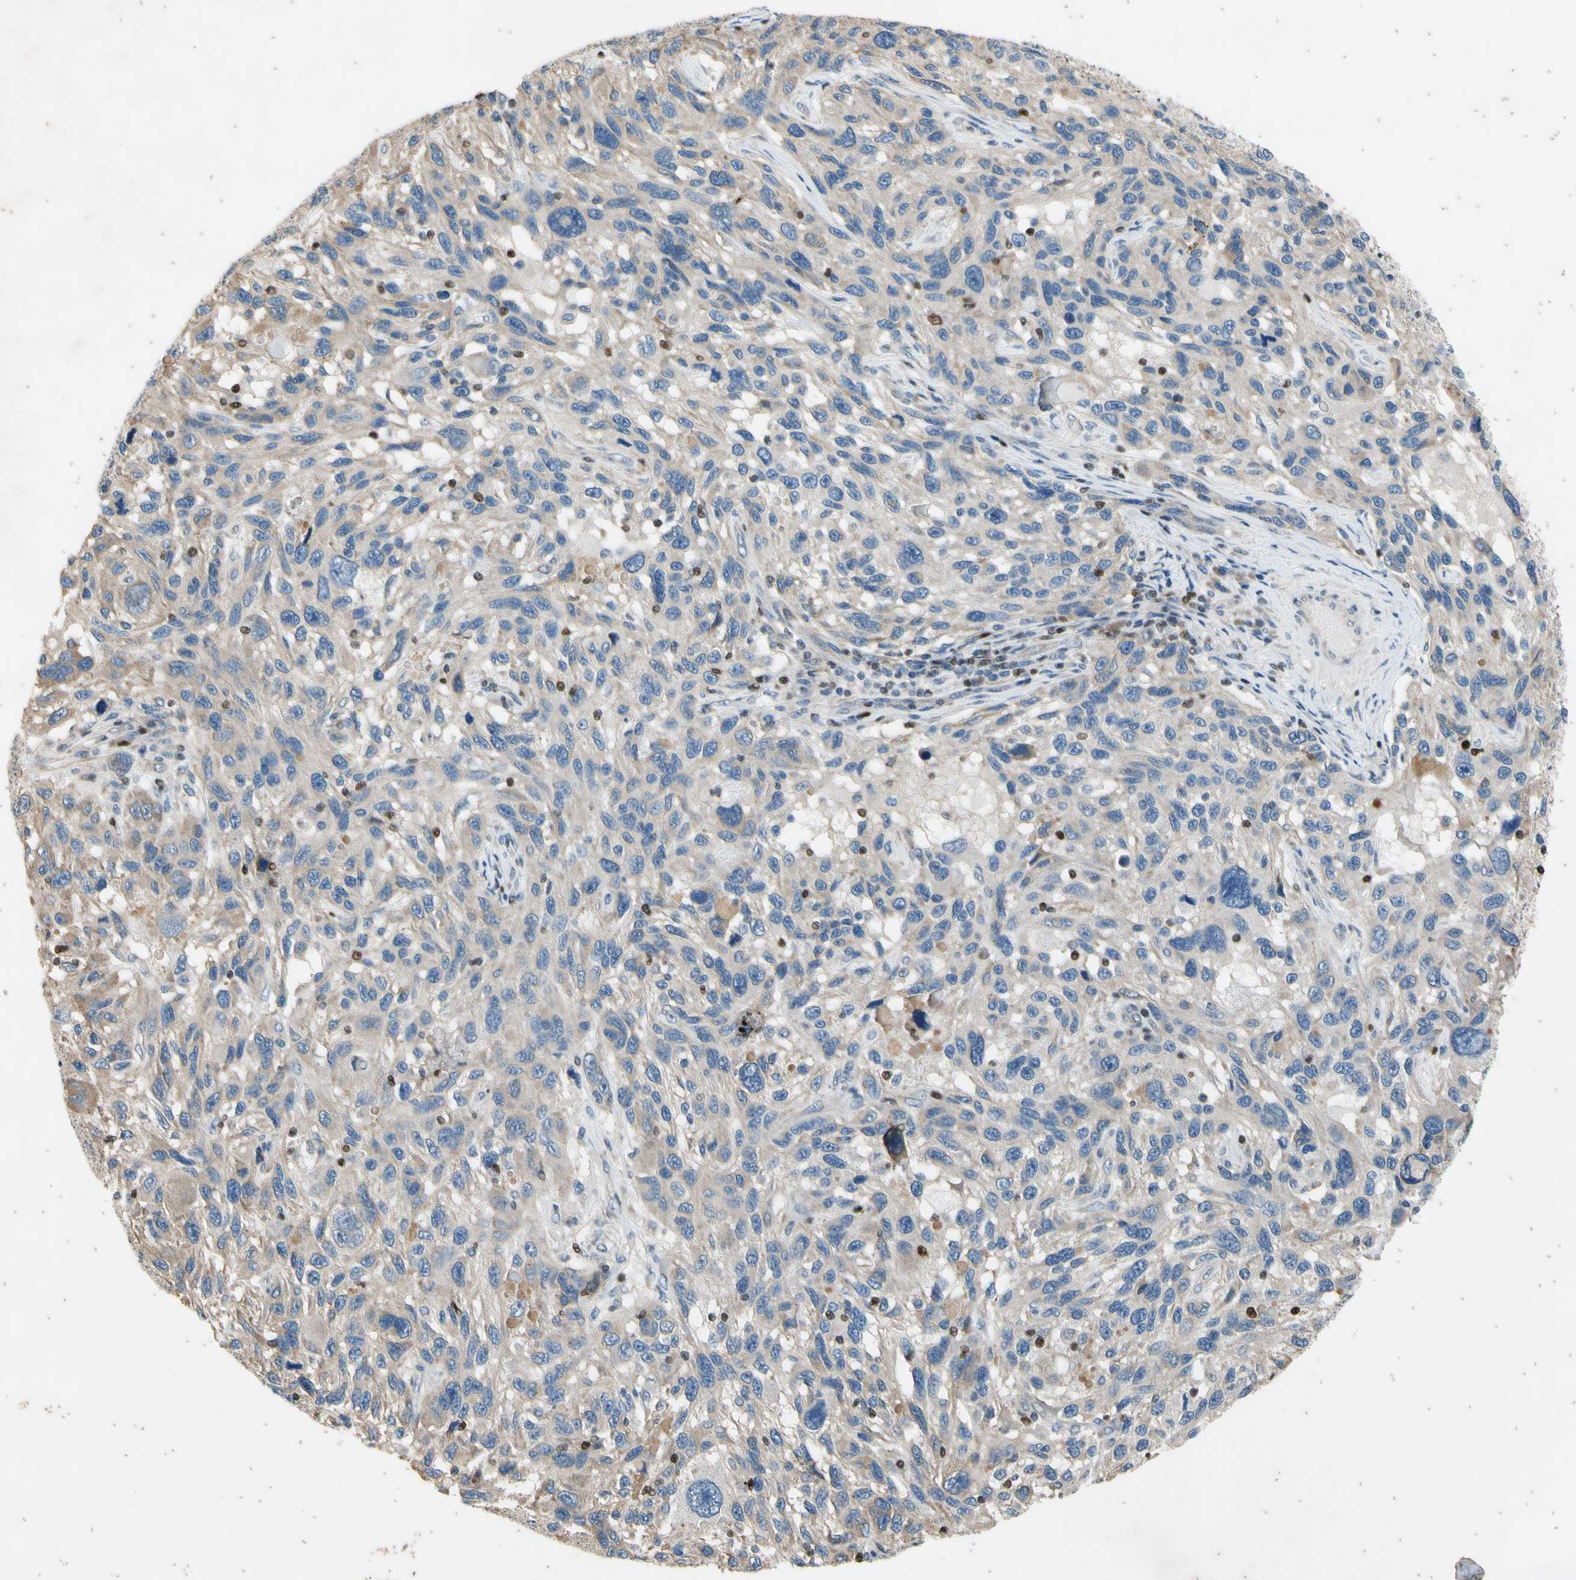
{"staining": {"intensity": "weak", "quantity": ">75%", "location": "cytoplasmic/membranous"}, "tissue": "melanoma", "cell_type": "Tumor cells", "image_type": "cancer", "snomed": [{"axis": "morphology", "description": "Malignant melanoma, NOS"}, {"axis": "topography", "description": "Skin"}], "caption": "An immunohistochemistry image of tumor tissue is shown. Protein staining in brown highlights weak cytoplasmic/membranous positivity in melanoma within tumor cells.", "gene": "TBX21", "patient": {"sex": "male", "age": 53}}